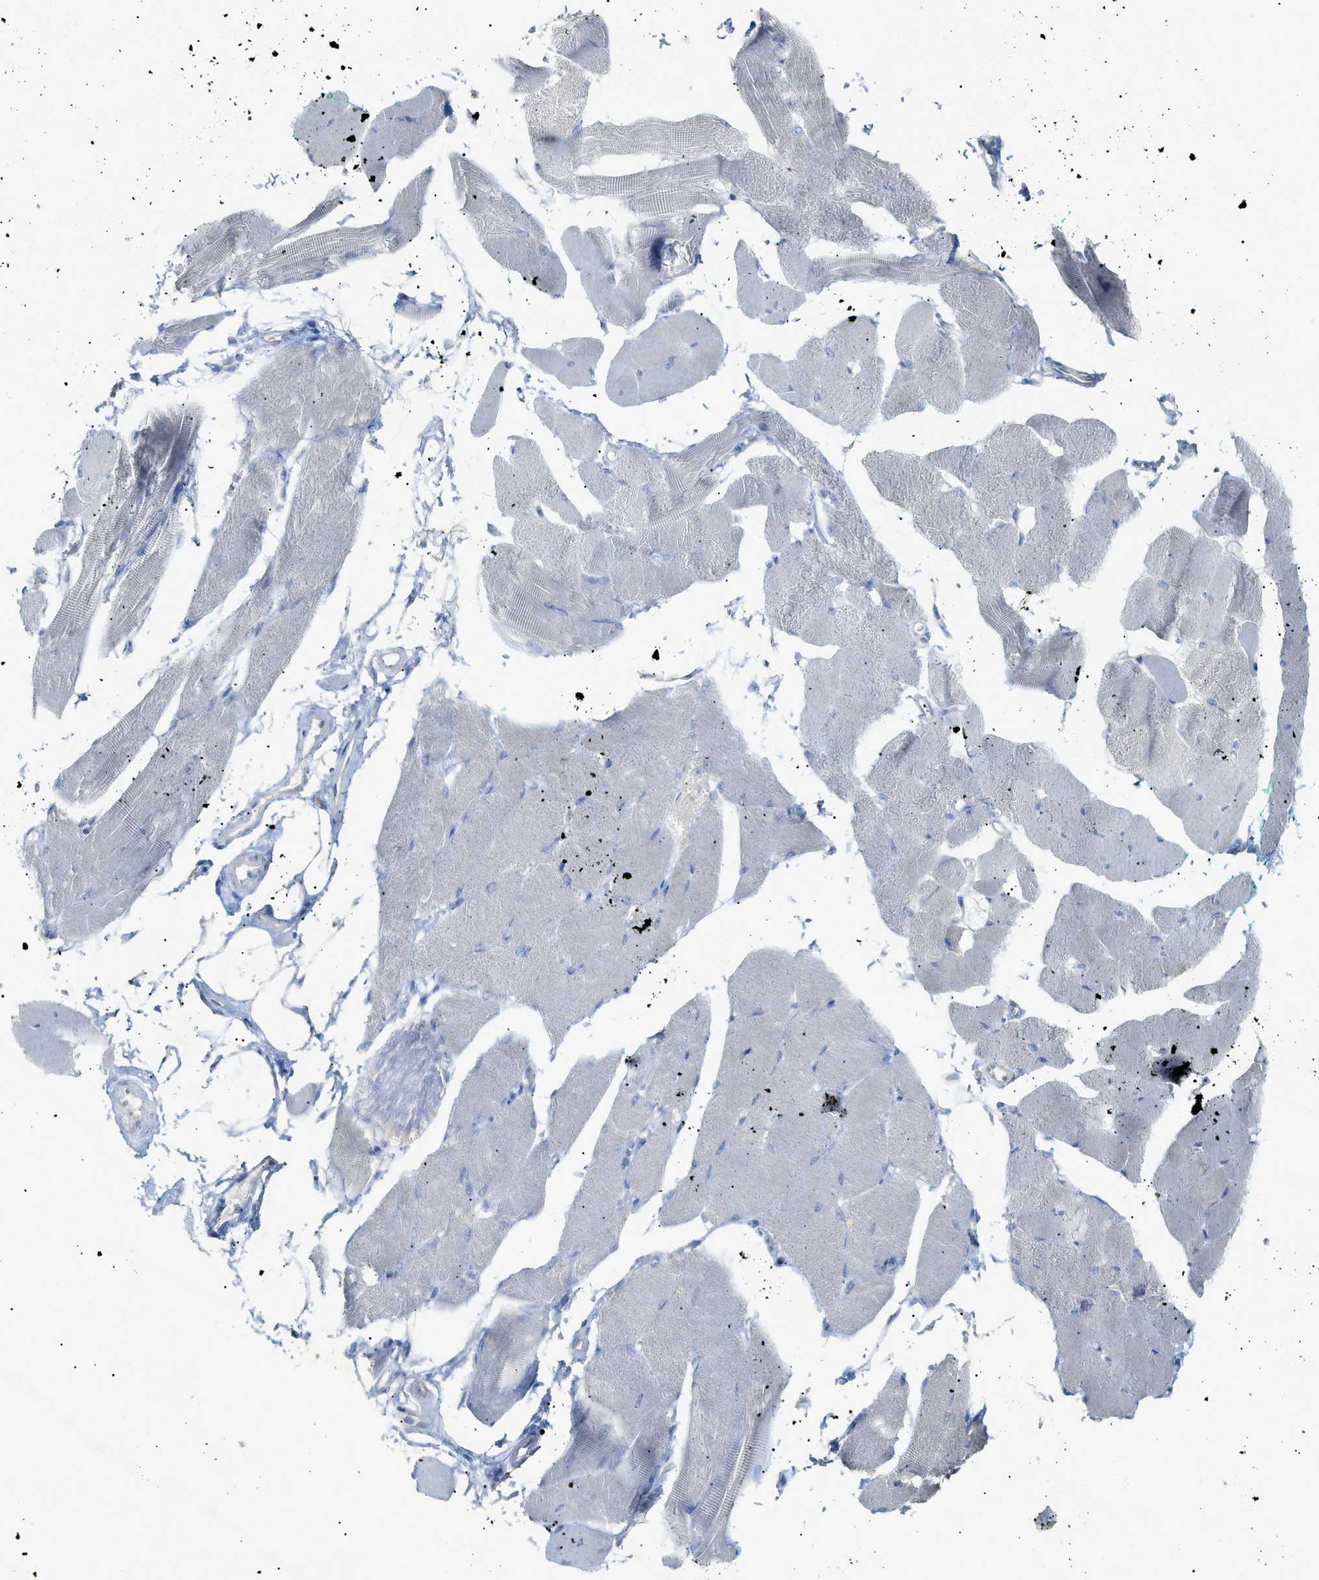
{"staining": {"intensity": "negative", "quantity": "none", "location": "none"}, "tissue": "skeletal muscle", "cell_type": "Myocytes", "image_type": "normal", "snomed": [{"axis": "morphology", "description": "Normal tissue, NOS"}, {"axis": "topography", "description": "Skeletal muscle"}, {"axis": "topography", "description": "Peripheral nerve tissue"}], "caption": "Myocytes show no significant protein positivity in unremarkable skeletal muscle.", "gene": "SLC25A31", "patient": {"sex": "female", "age": 84}}